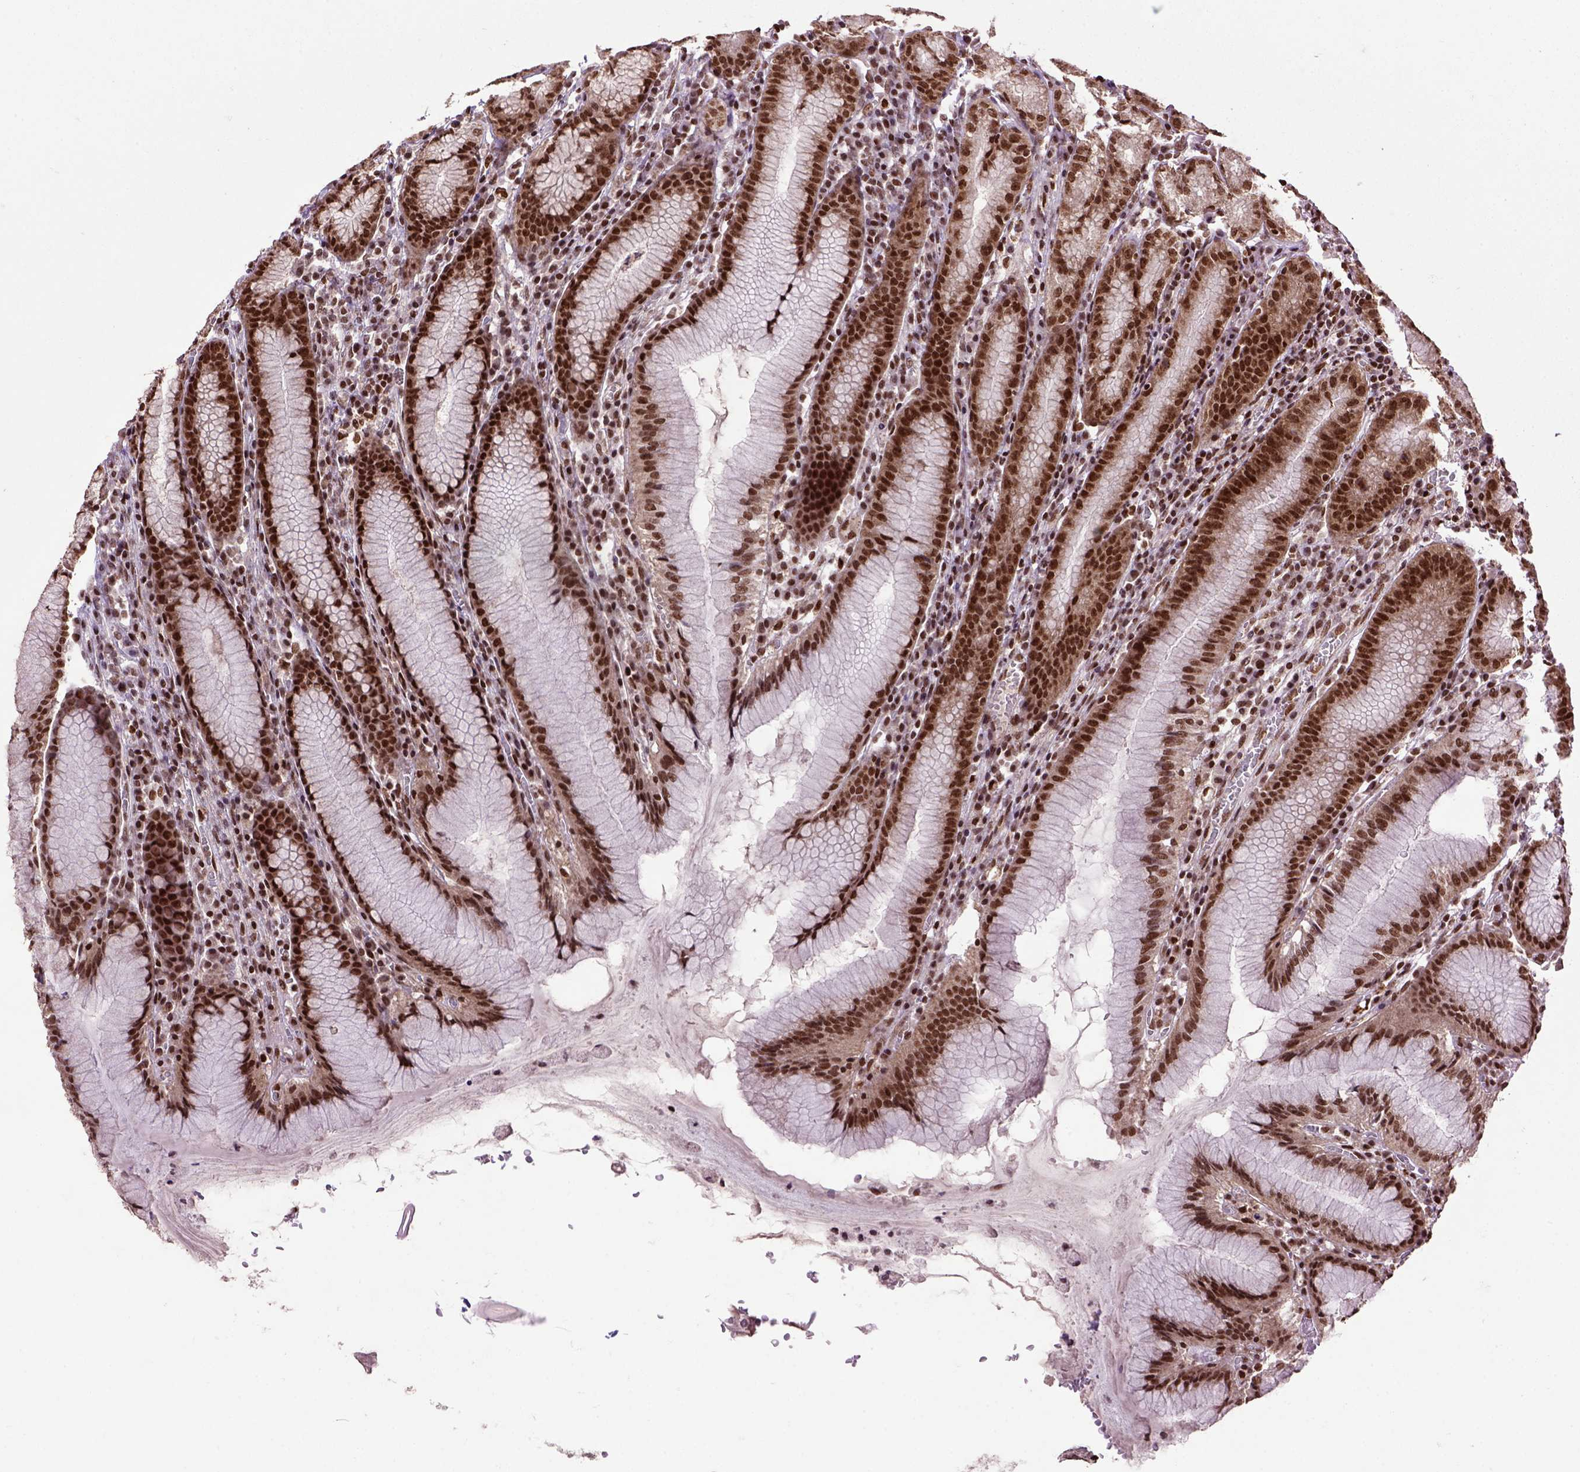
{"staining": {"intensity": "strong", "quantity": "25%-75%", "location": "nuclear"}, "tissue": "stomach", "cell_type": "Glandular cells", "image_type": "normal", "snomed": [{"axis": "morphology", "description": "Normal tissue, NOS"}, {"axis": "topography", "description": "Stomach"}], "caption": "Approximately 25%-75% of glandular cells in normal stomach reveal strong nuclear protein positivity as visualized by brown immunohistochemical staining.", "gene": "CELF1", "patient": {"sex": "male", "age": 55}}